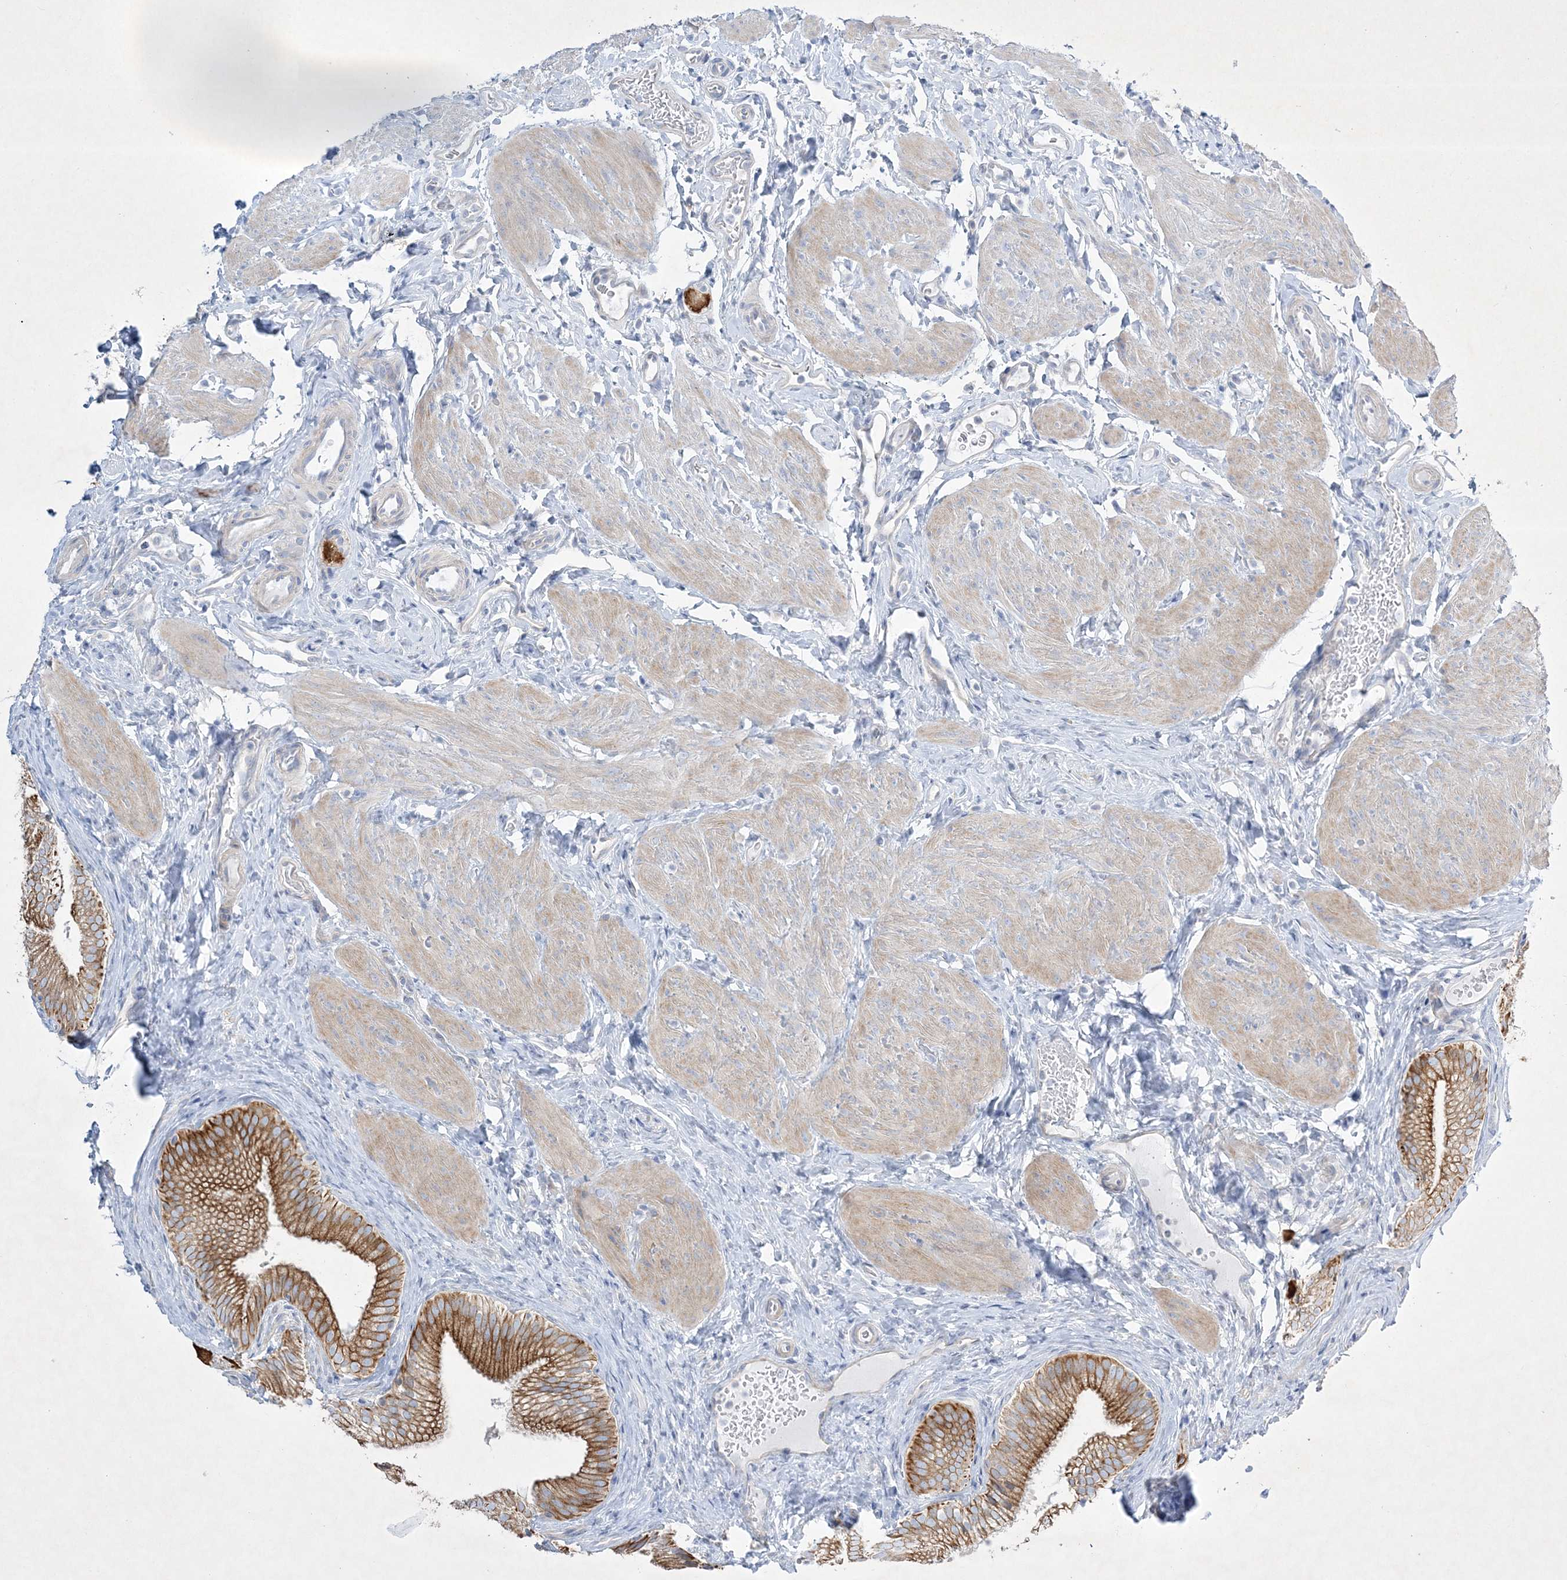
{"staining": {"intensity": "strong", "quantity": ">75%", "location": "cytoplasmic/membranous"}, "tissue": "gallbladder", "cell_type": "Glandular cells", "image_type": "normal", "snomed": [{"axis": "morphology", "description": "Normal tissue, NOS"}, {"axis": "topography", "description": "Gallbladder"}], "caption": "Immunohistochemical staining of normal human gallbladder demonstrates strong cytoplasmic/membranous protein positivity in approximately >75% of glandular cells.", "gene": "FARSB", "patient": {"sex": "female", "age": 30}}